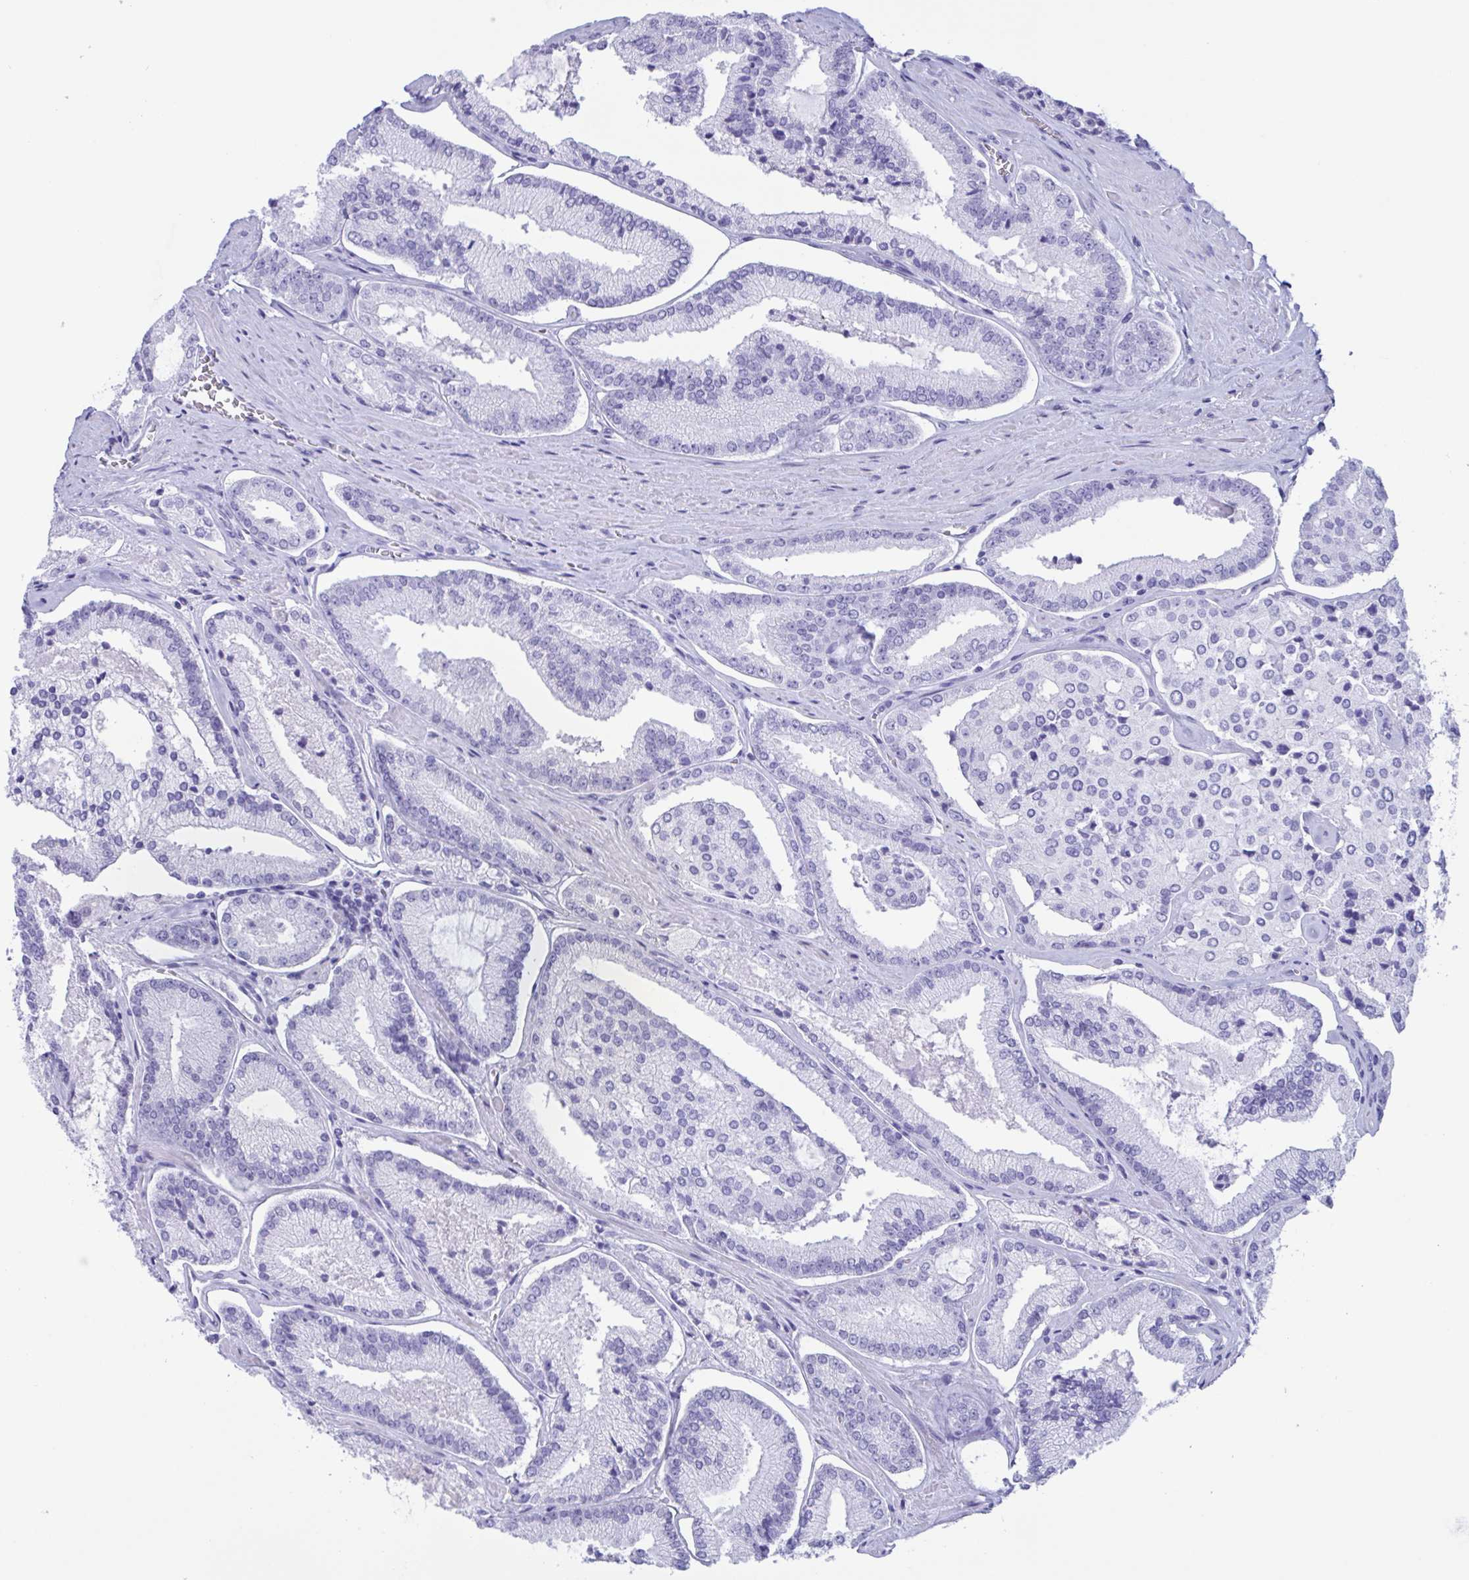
{"staining": {"intensity": "negative", "quantity": "none", "location": "none"}, "tissue": "prostate cancer", "cell_type": "Tumor cells", "image_type": "cancer", "snomed": [{"axis": "morphology", "description": "Adenocarcinoma, High grade"}, {"axis": "topography", "description": "Prostate"}], "caption": "This is a photomicrograph of immunohistochemistry staining of prostate high-grade adenocarcinoma, which shows no expression in tumor cells.", "gene": "ZNF850", "patient": {"sex": "male", "age": 73}}